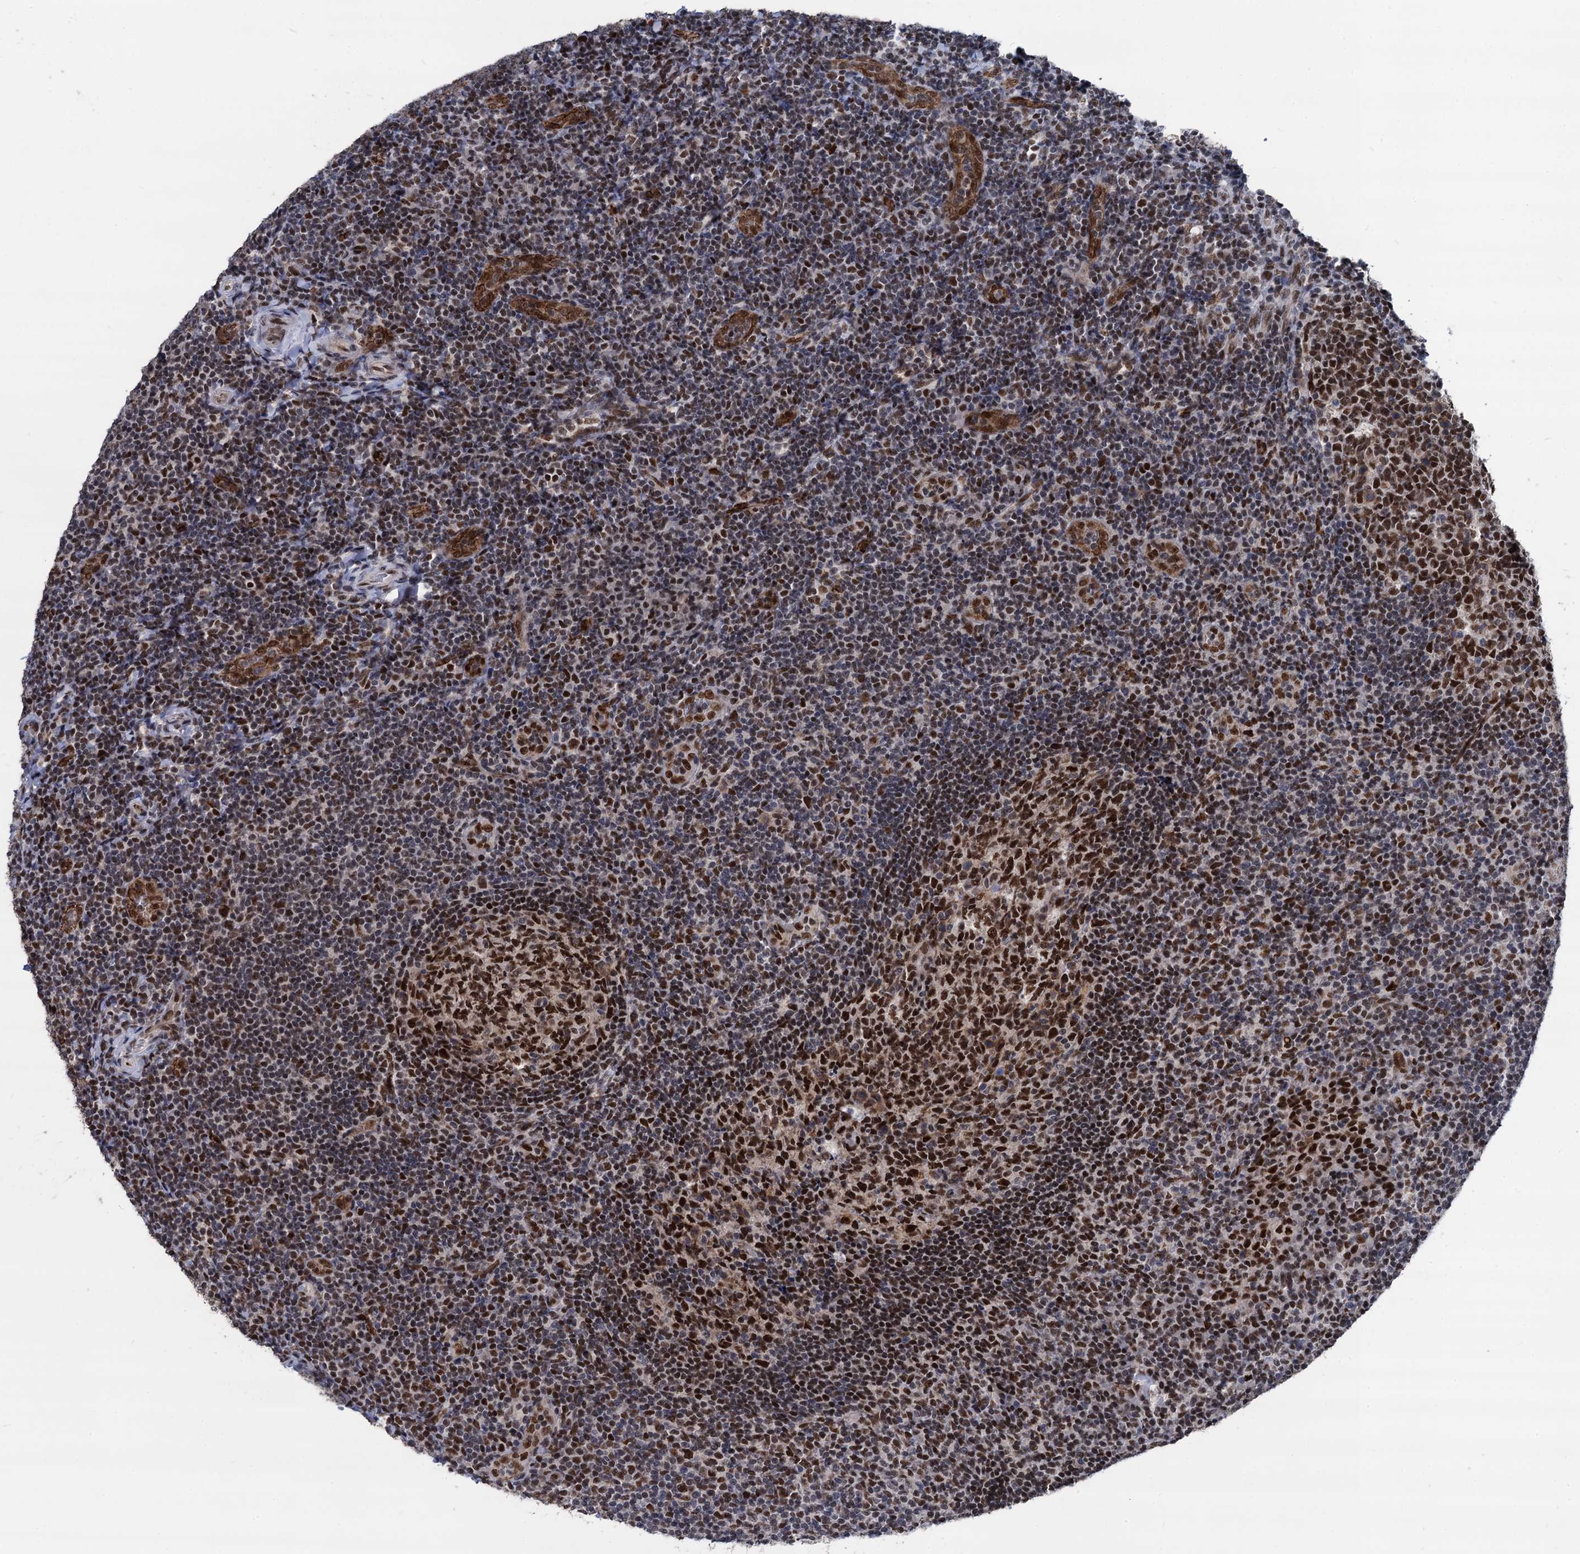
{"staining": {"intensity": "strong", "quantity": ">75%", "location": "nuclear"}, "tissue": "tonsil", "cell_type": "Germinal center cells", "image_type": "normal", "snomed": [{"axis": "morphology", "description": "Normal tissue, NOS"}, {"axis": "topography", "description": "Tonsil"}], "caption": "Germinal center cells display high levels of strong nuclear staining in approximately >75% of cells in unremarkable human tonsil.", "gene": "GALNT11", "patient": {"sex": "male", "age": 17}}